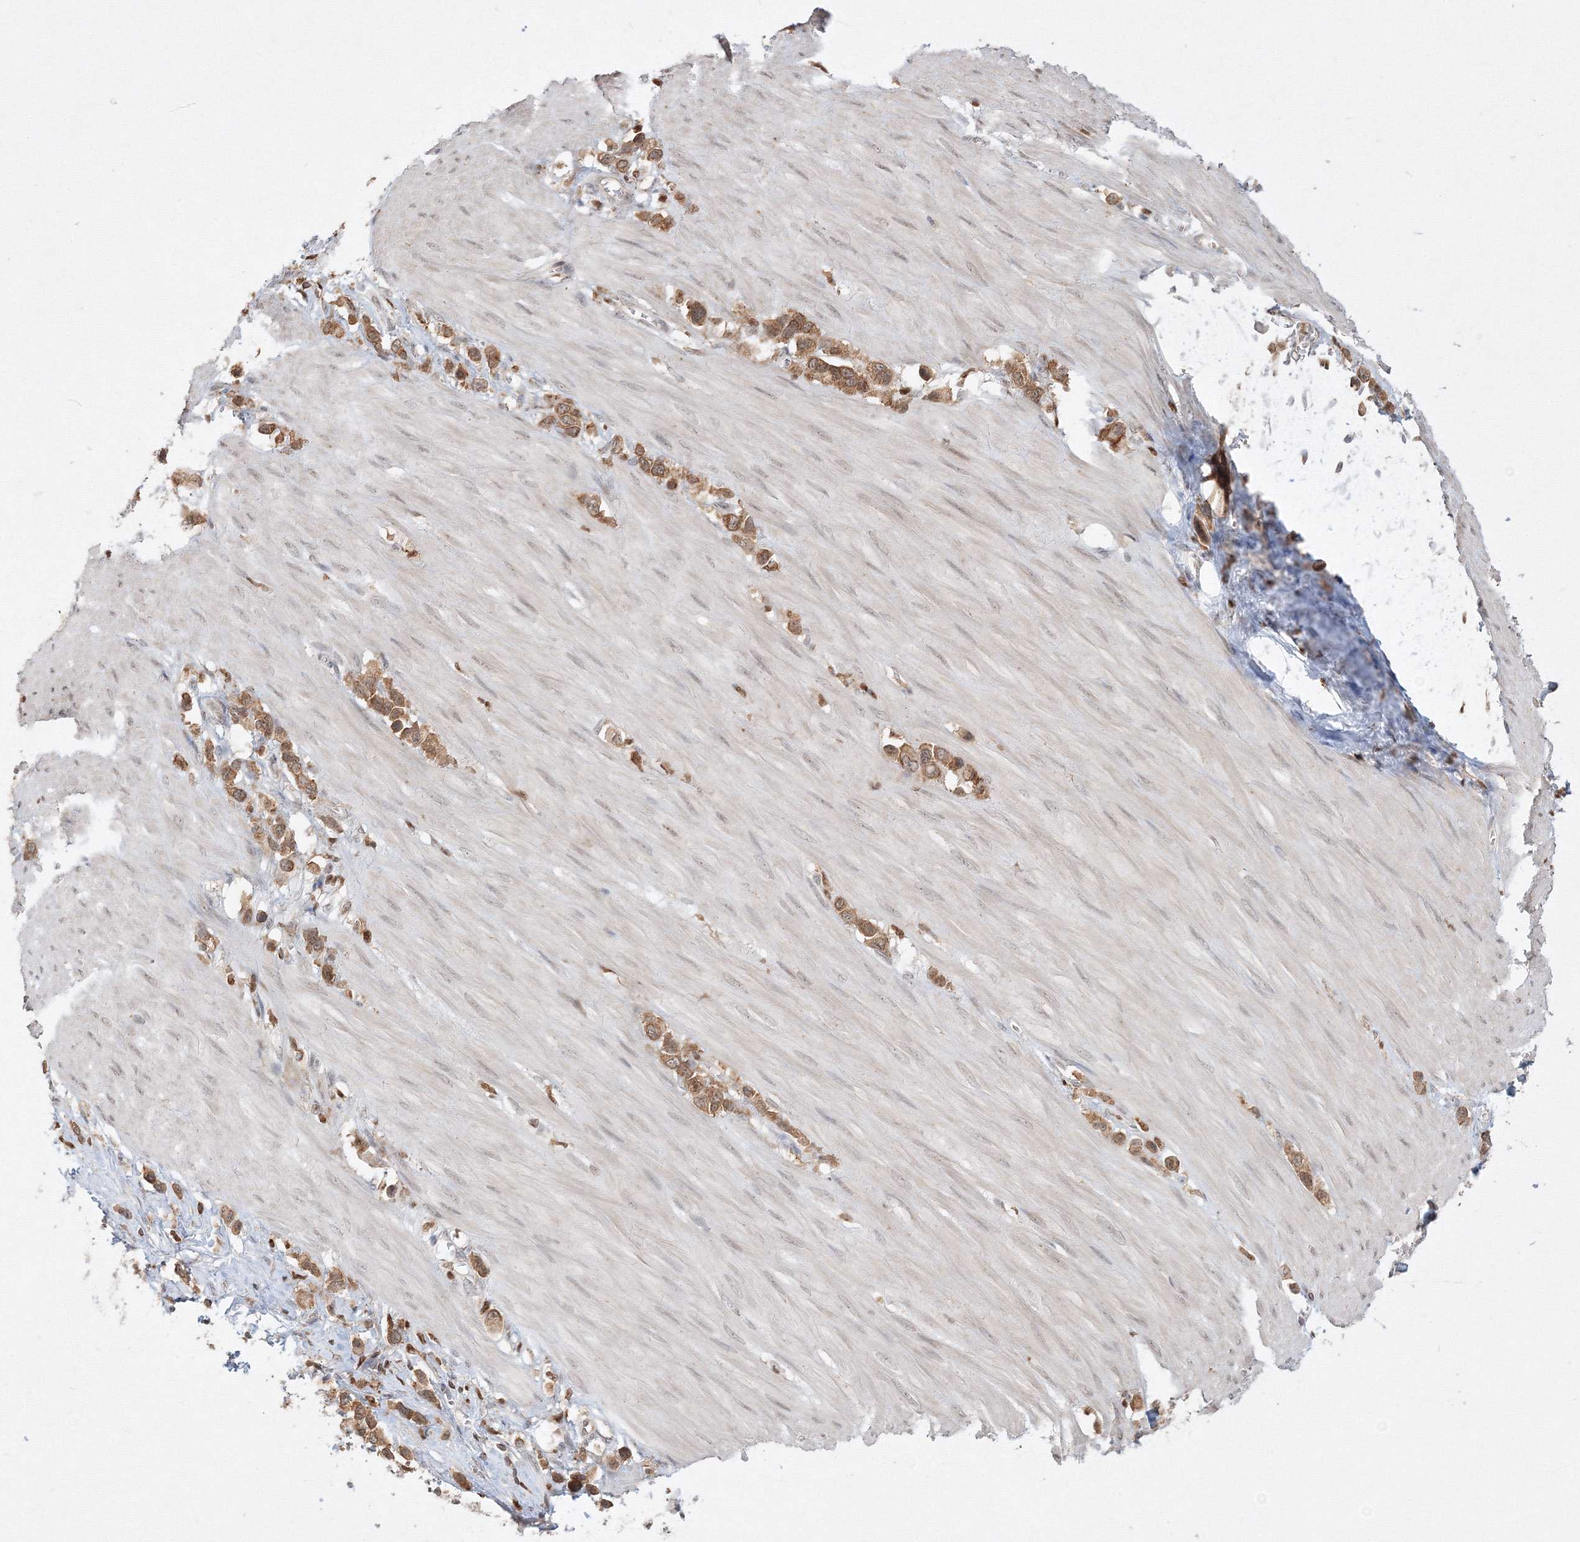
{"staining": {"intensity": "moderate", "quantity": ">75%", "location": "cytoplasmic/membranous"}, "tissue": "stomach cancer", "cell_type": "Tumor cells", "image_type": "cancer", "snomed": [{"axis": "morphology", "description": "Adenocarcinoma, NOS"}, {"axis": "topography", "description": "Stomach"}], "caption": "Protein expression analysis of stomach cancer demonstrates moderate cytoplasmic/membranous staining in approximately >75% of tumor cells. The staining was performed using DAB to visualize the protein expression in brown, while the nuclei were stained in blue with hematoxylin (Magnification: 20x).", "gene": "TMEM50B", "patient": {"sex": "female", "age": 65}}